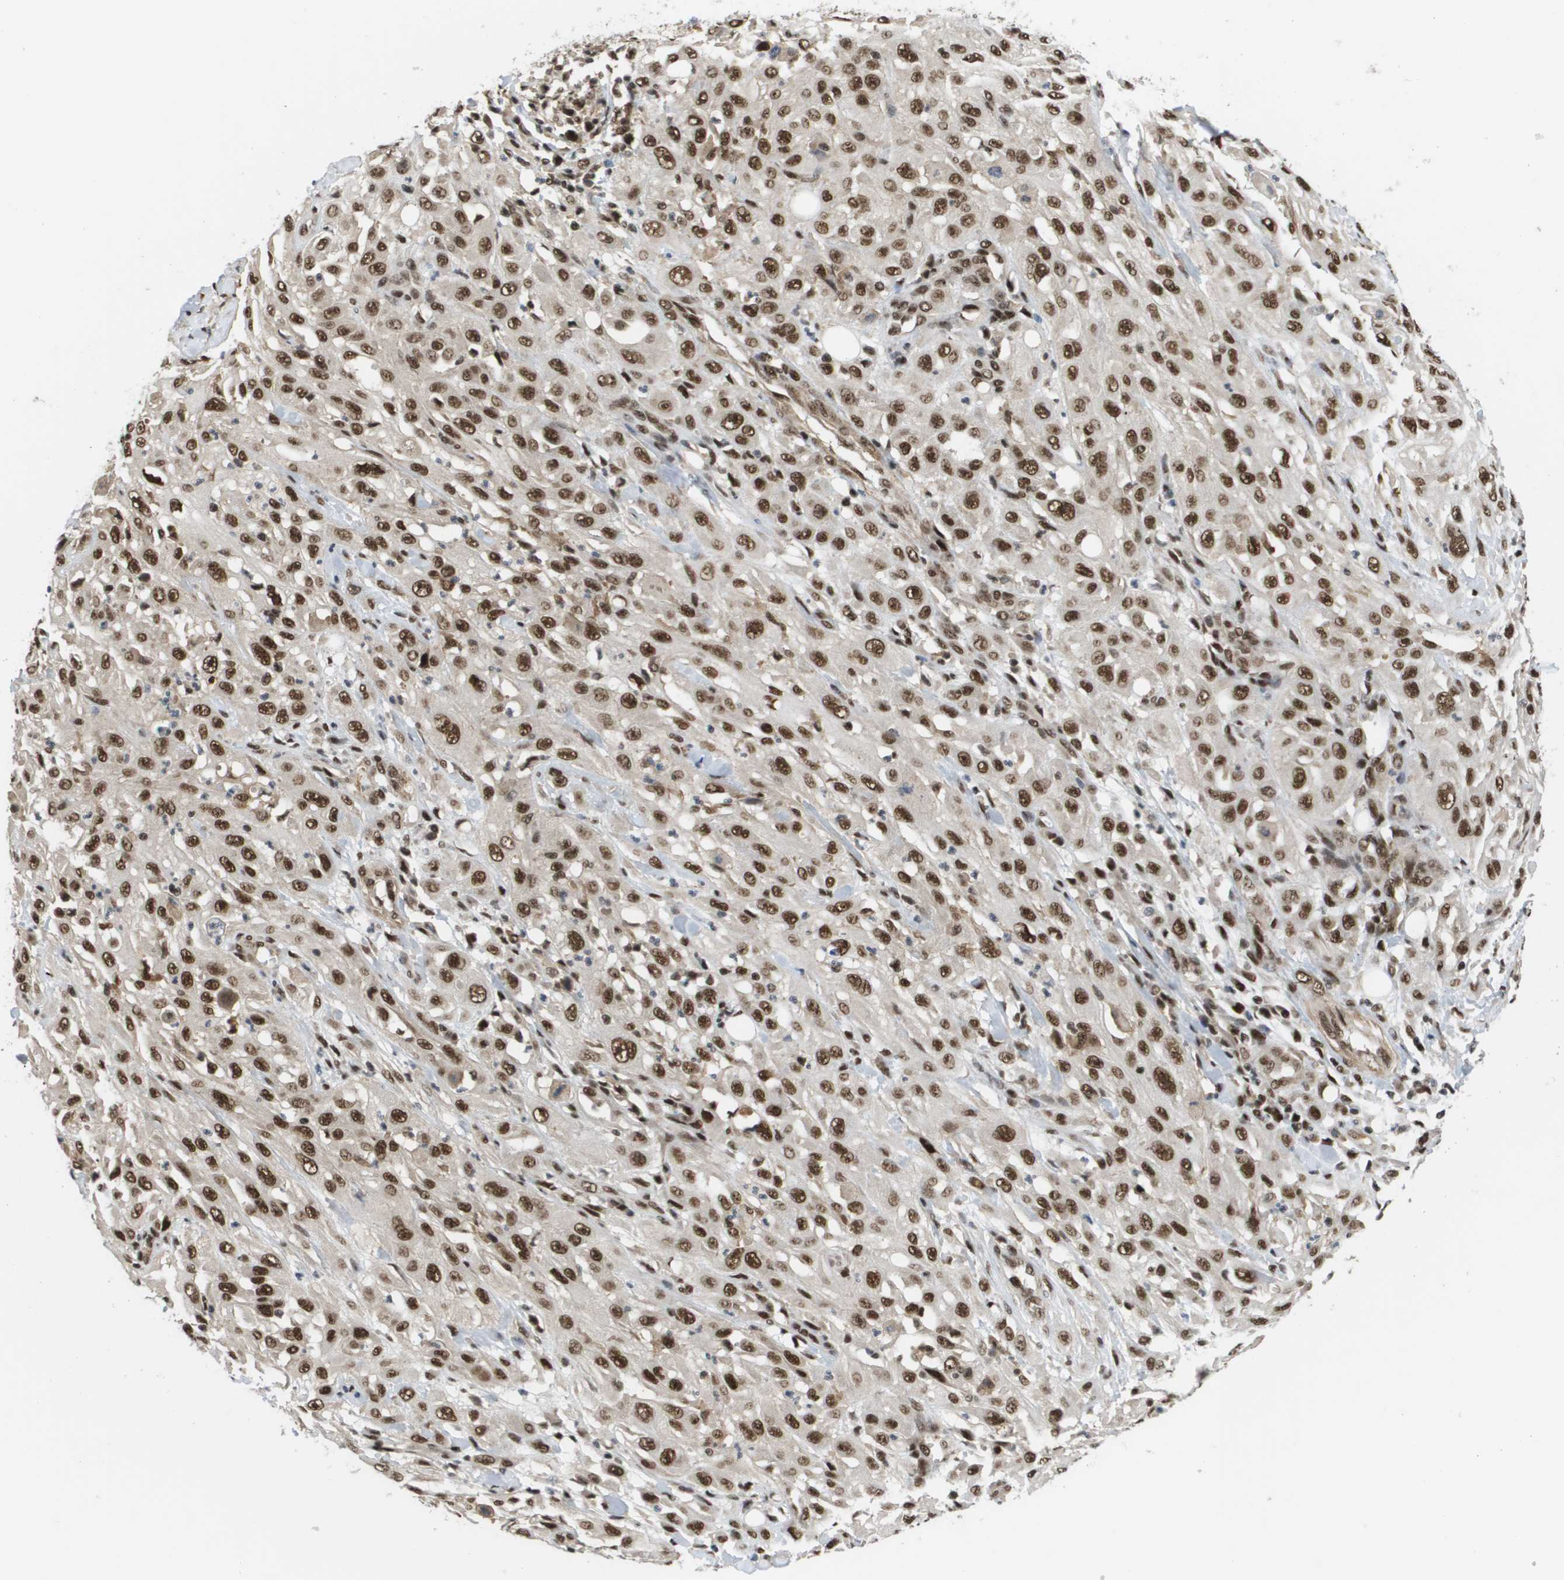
{"staining": {"intensity": "strong", "quantity": ">75%", "location": "nuclear"}, "tissue": "skin cancer", "cell_type": "Tumor cells", "image_type": "cancer", "snomed": [{"axis": "morphology", "description": "Squamous cell carcinoma, NOS"}, {"axis": "morphology", "description": "Squamous cell carcinoma, metastatic, NOS"}, {"axis": "topography", "description": "Skin"}, {"axis": "topography", "description": "Lymph node"}], "caption": "IHC micrograph of neoplastic tissue: human skin metastatic squamous cell carcinoma stained using immunohistochemistry (IHC) displays high levels of strong protein expression localized specifically in the nuclear of tumor cells, appearing as a nuclear brown color.", "gene": "PRCC", "patient": {"sex": "male", "age": 75}}